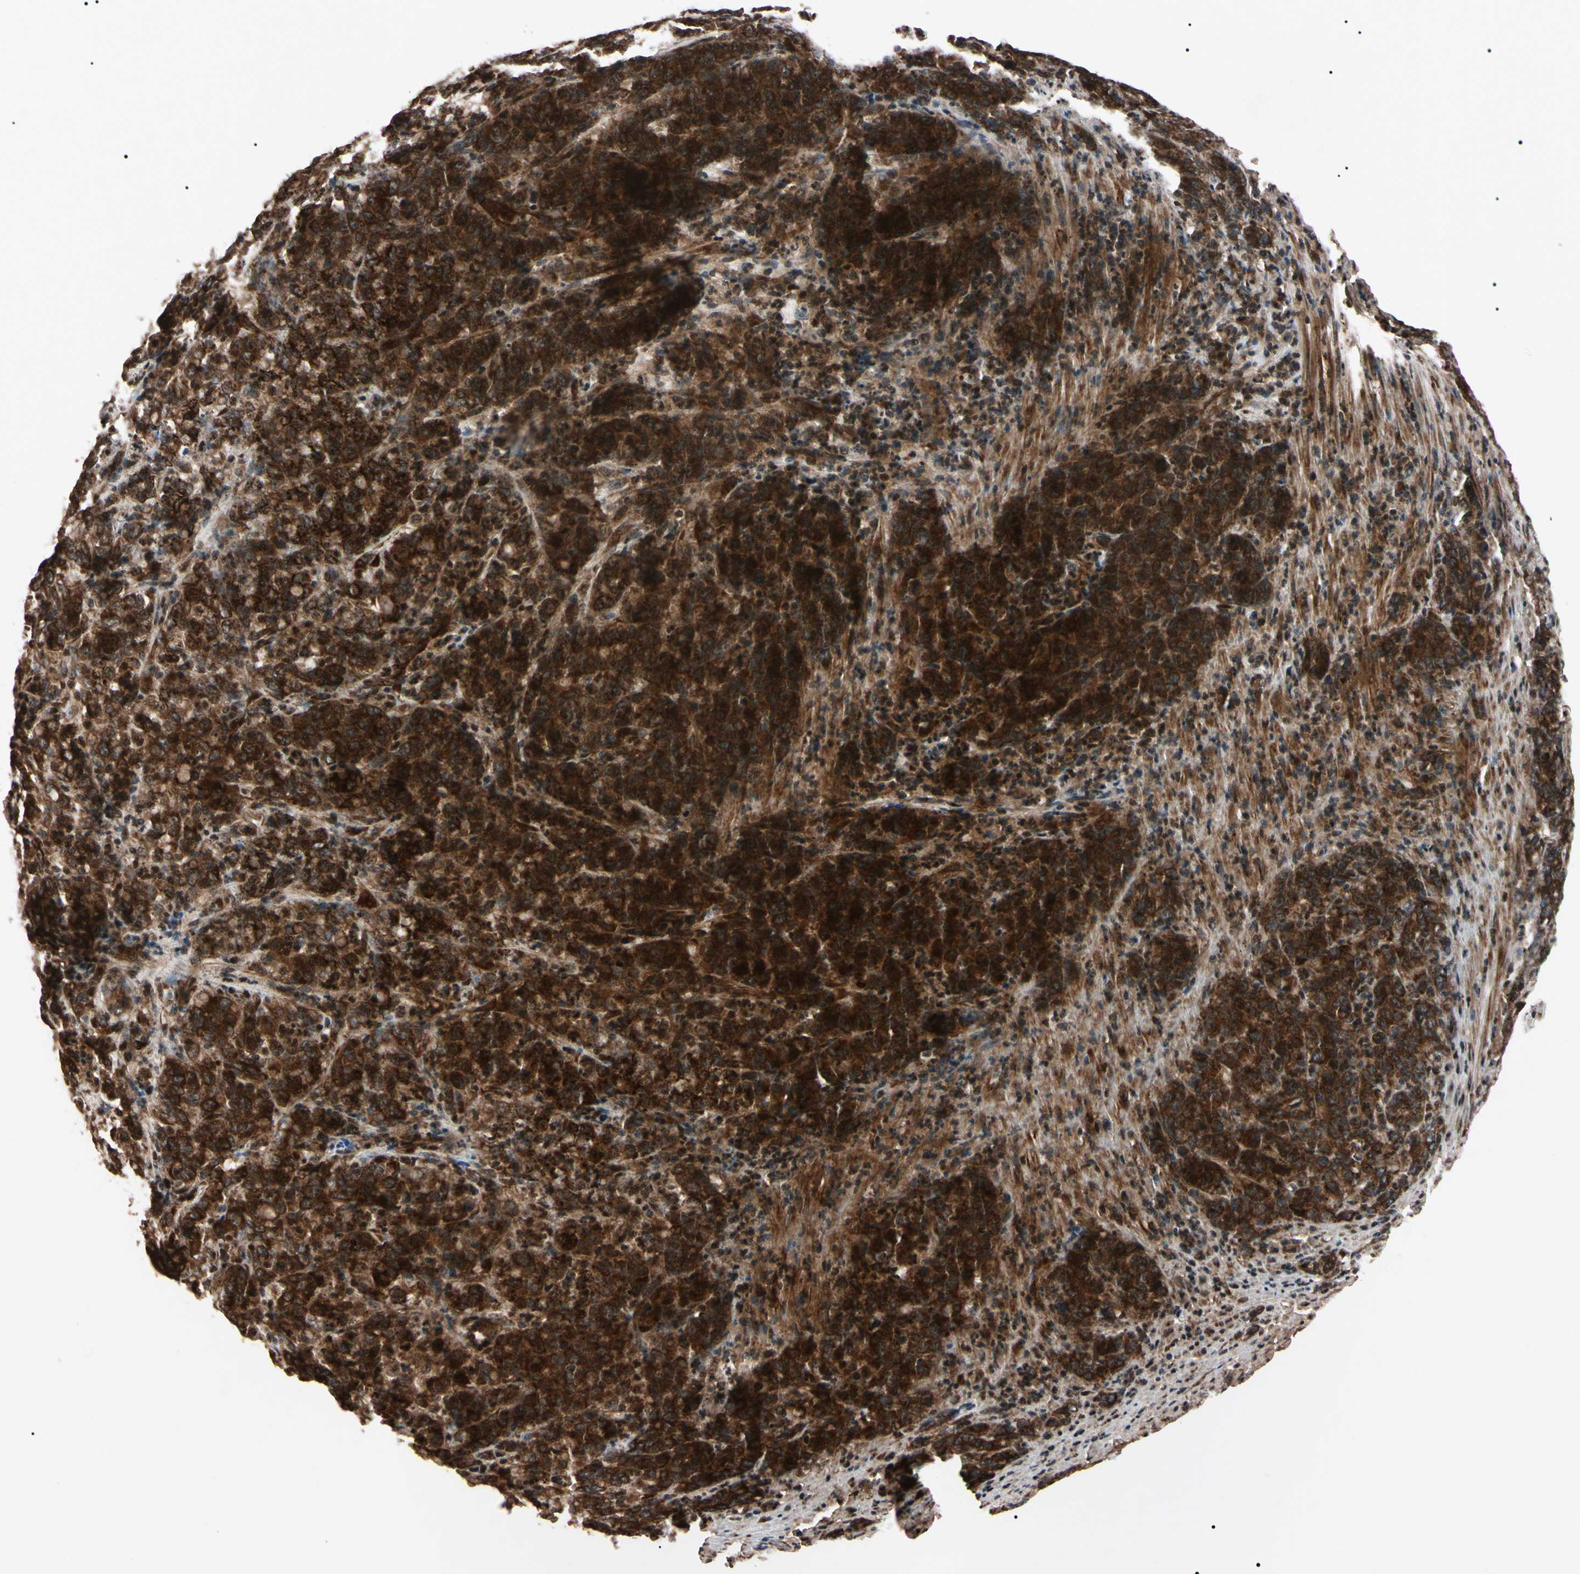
{"staining": {"intensity": "strong", "quantity": ">75%", "location": "cytoplasmic/membranous"}, "tissue": "stomach cancer", "cell_type": "Tumor cells", "image_type": "cancer", "snomed": [{"axis": "morphology", "description": "Adenocarcinoma, NOS"}, {"axis": "topography", "description": "Stomach, lower"}], "caption": "Immunohistochemical staining of human stomach cancer exhibits high levels of strong cytoplasmic/membranous protein staining in about >75% of tumor cells.", "gene": "GUCY1B1", "patient": {"sex": "female", "age": 71}}